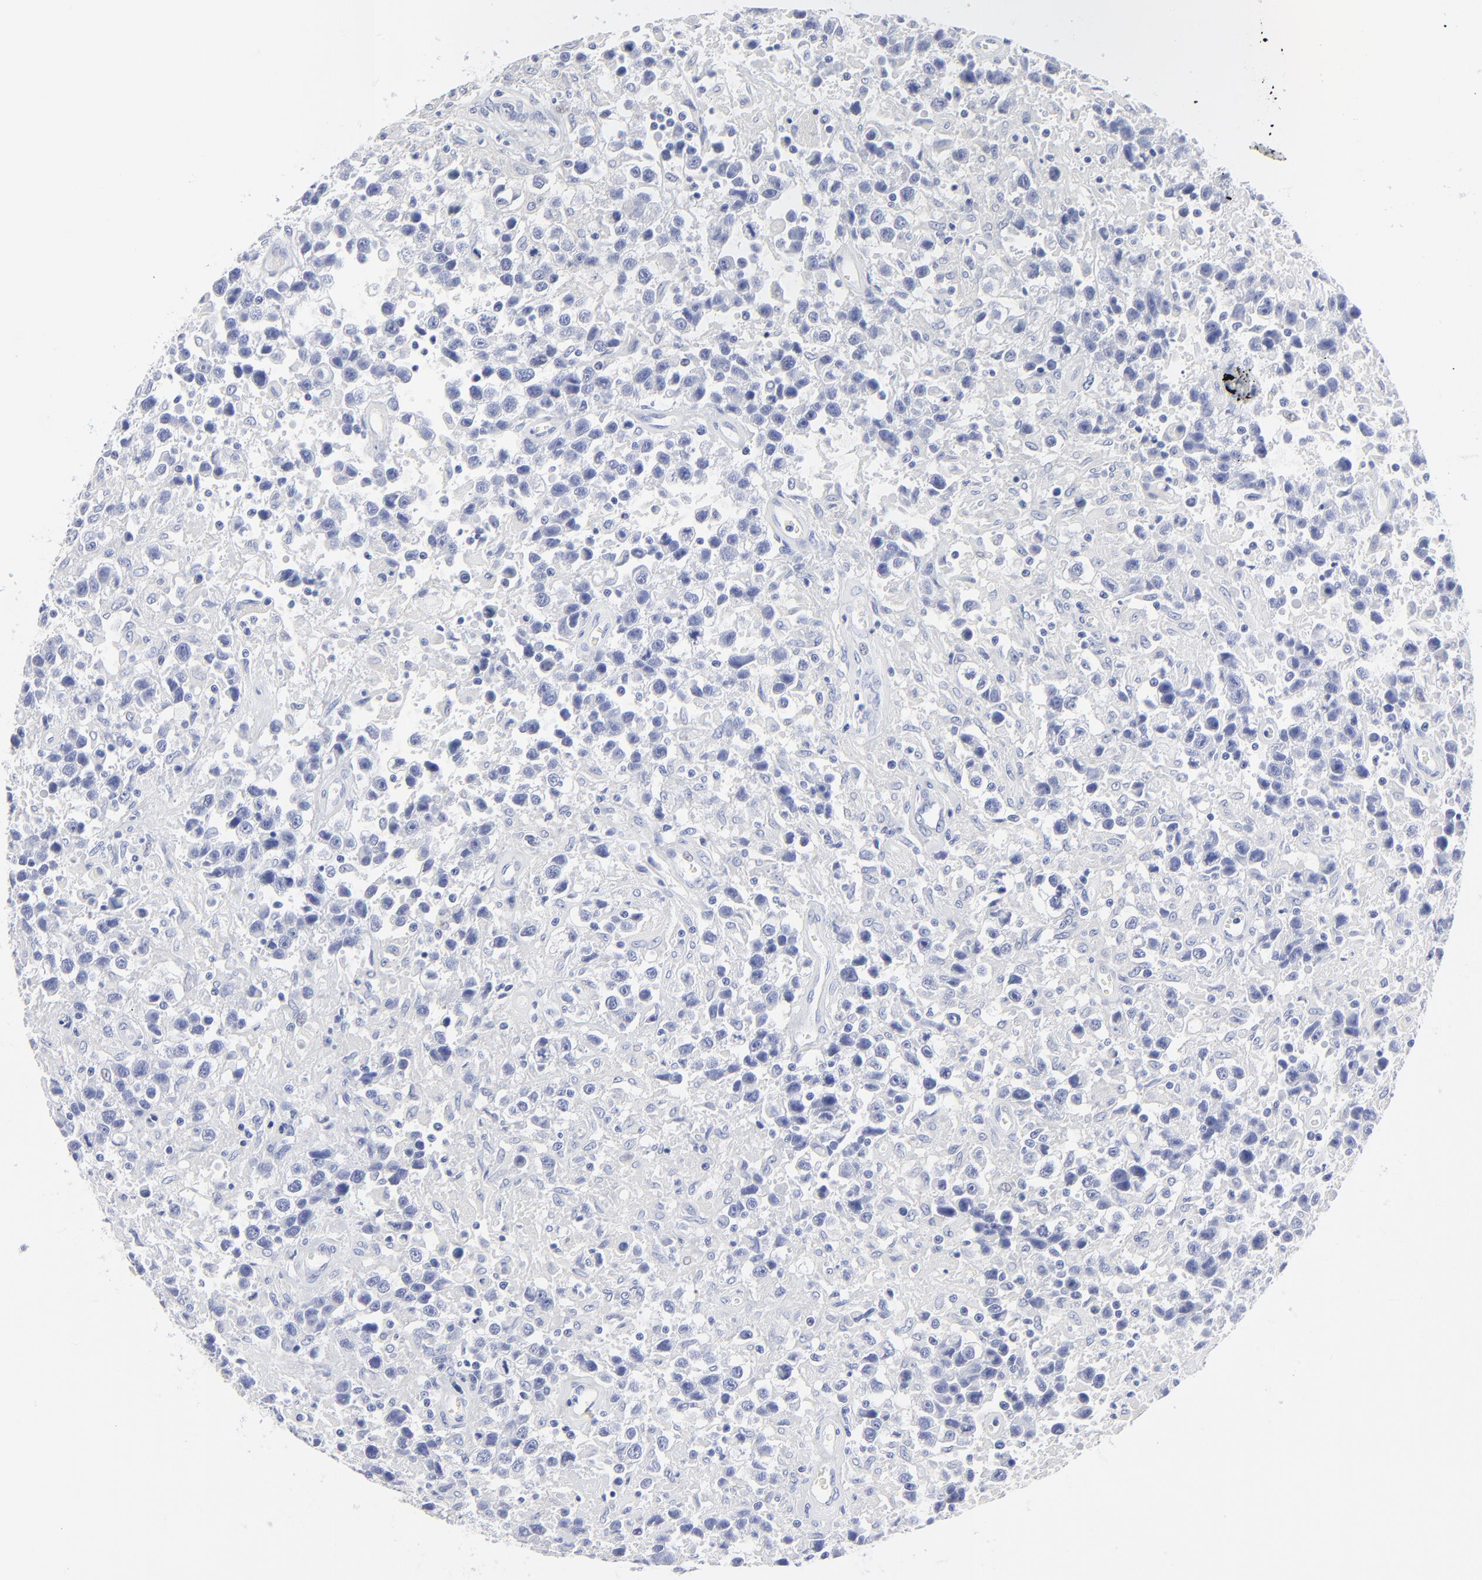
{"staining": {"intensity": "negative", "quantity": "none", "location": "none"}, "tissue": "testis cancer", "cell_type": "Tumor cells", "image_type": "cancer", "snomed": [{"axis": "morphology", "description": "Seminoma, NOS"}, {"axis": "topography", "description": "Testis"}], "caption": "IHC photomicrograph of human seminoma (testis) stained for a protein (brown), which exhibits no expression in tumor cells. Nuclei are stained in blue.", "gene": "PSD3", "patient": {"sex": "male", "age": 43}}